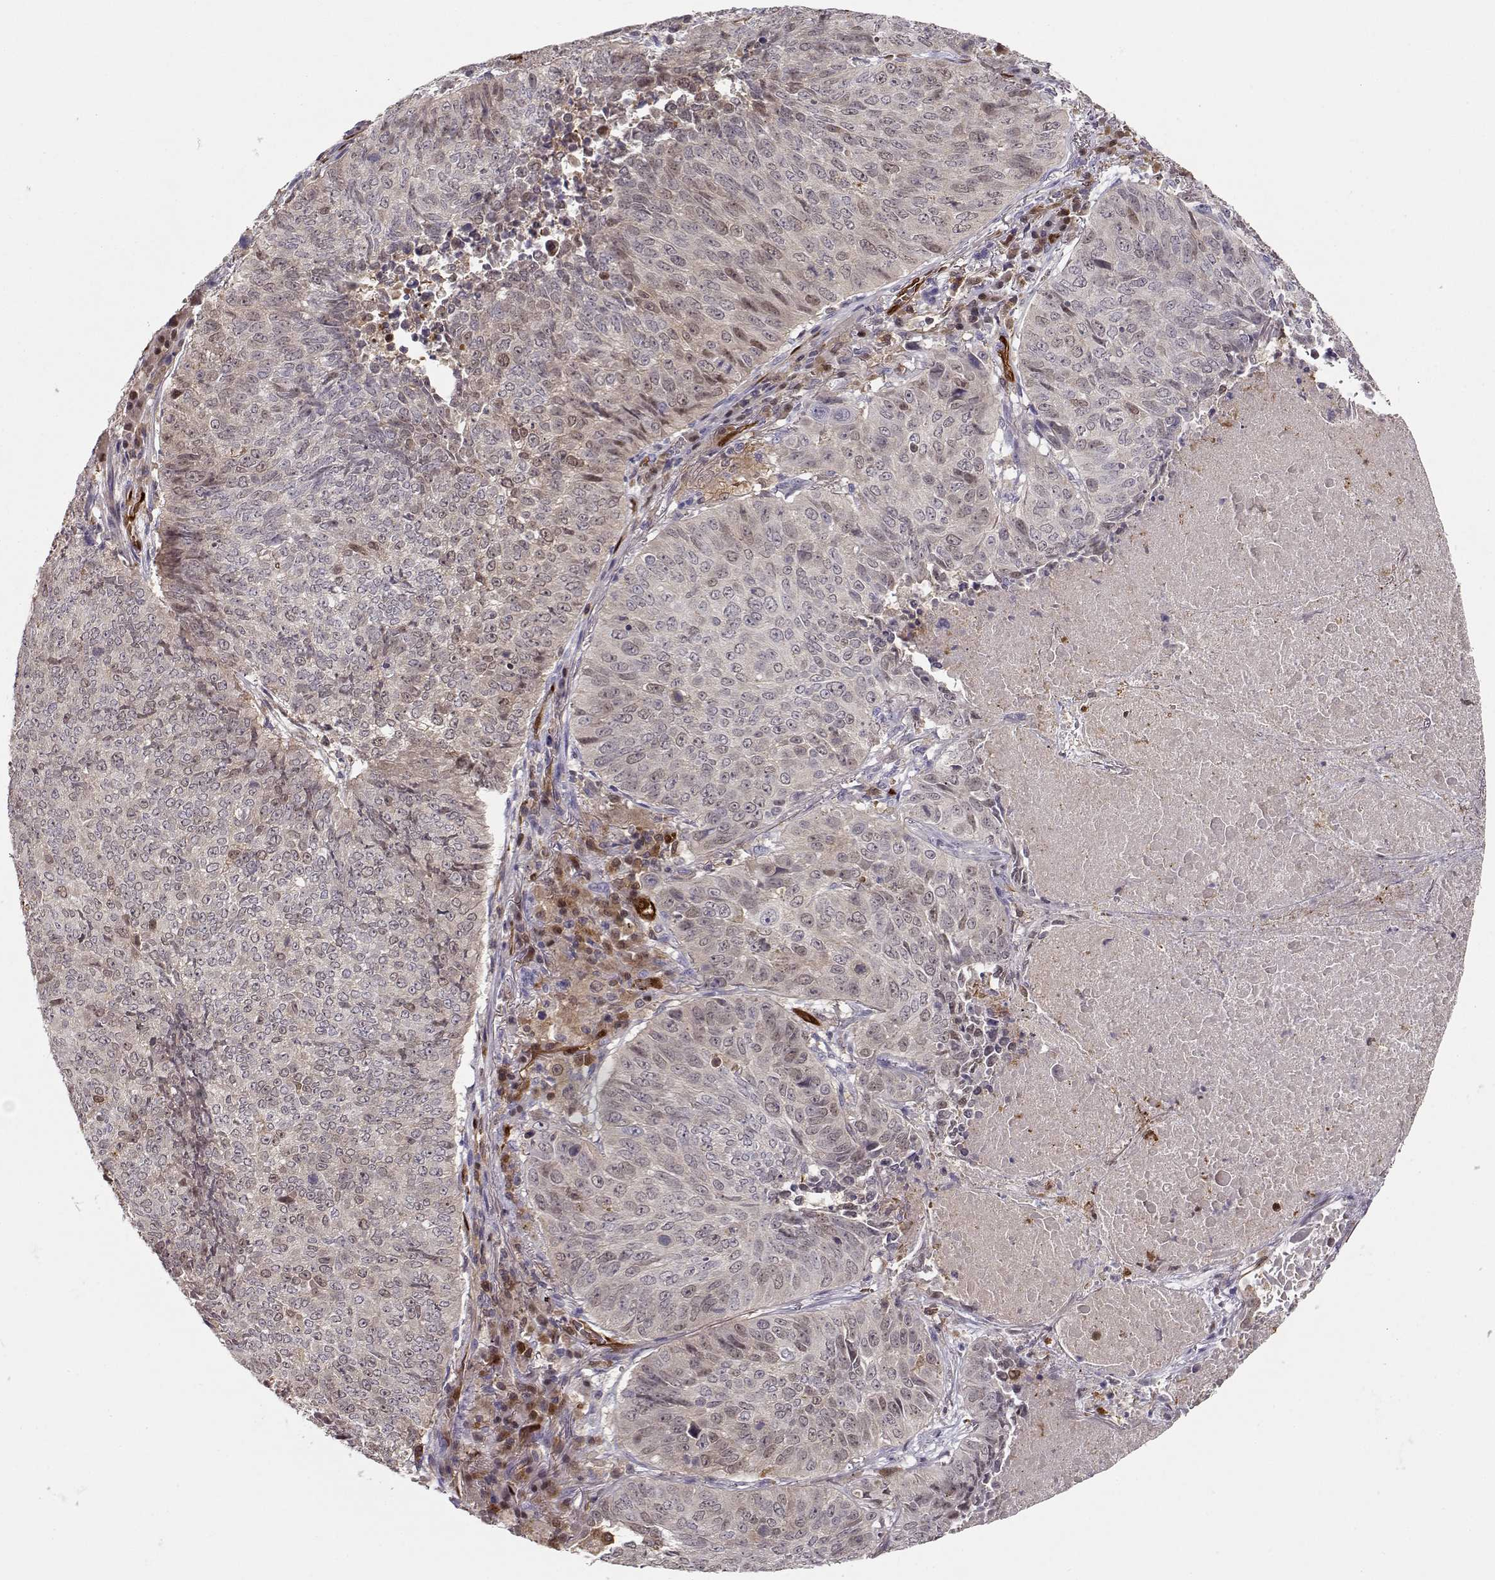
{"staining": {"intensity": "negative", "quantity": "none", "location": "none"}, "tissue": "lung cancer", "cell_type": "Tumor cells", "image_type": "cancer", "snomed": [{"axis": "morphology", "description": "Normal tissue, NOS"}, {"axis": "morphology", "description": "Squamous cell carcinoma, NOS"}, {"axis": "topography", "description": "Bronchus"}, {"axis": "topography", "description": "Lung"}], "caption": "Lung cancer was stained to show a protein in brown. There is no significant positivity in tumor cells.", "gene": "PNP", "patient": {"sex": "male", "age": 64}}